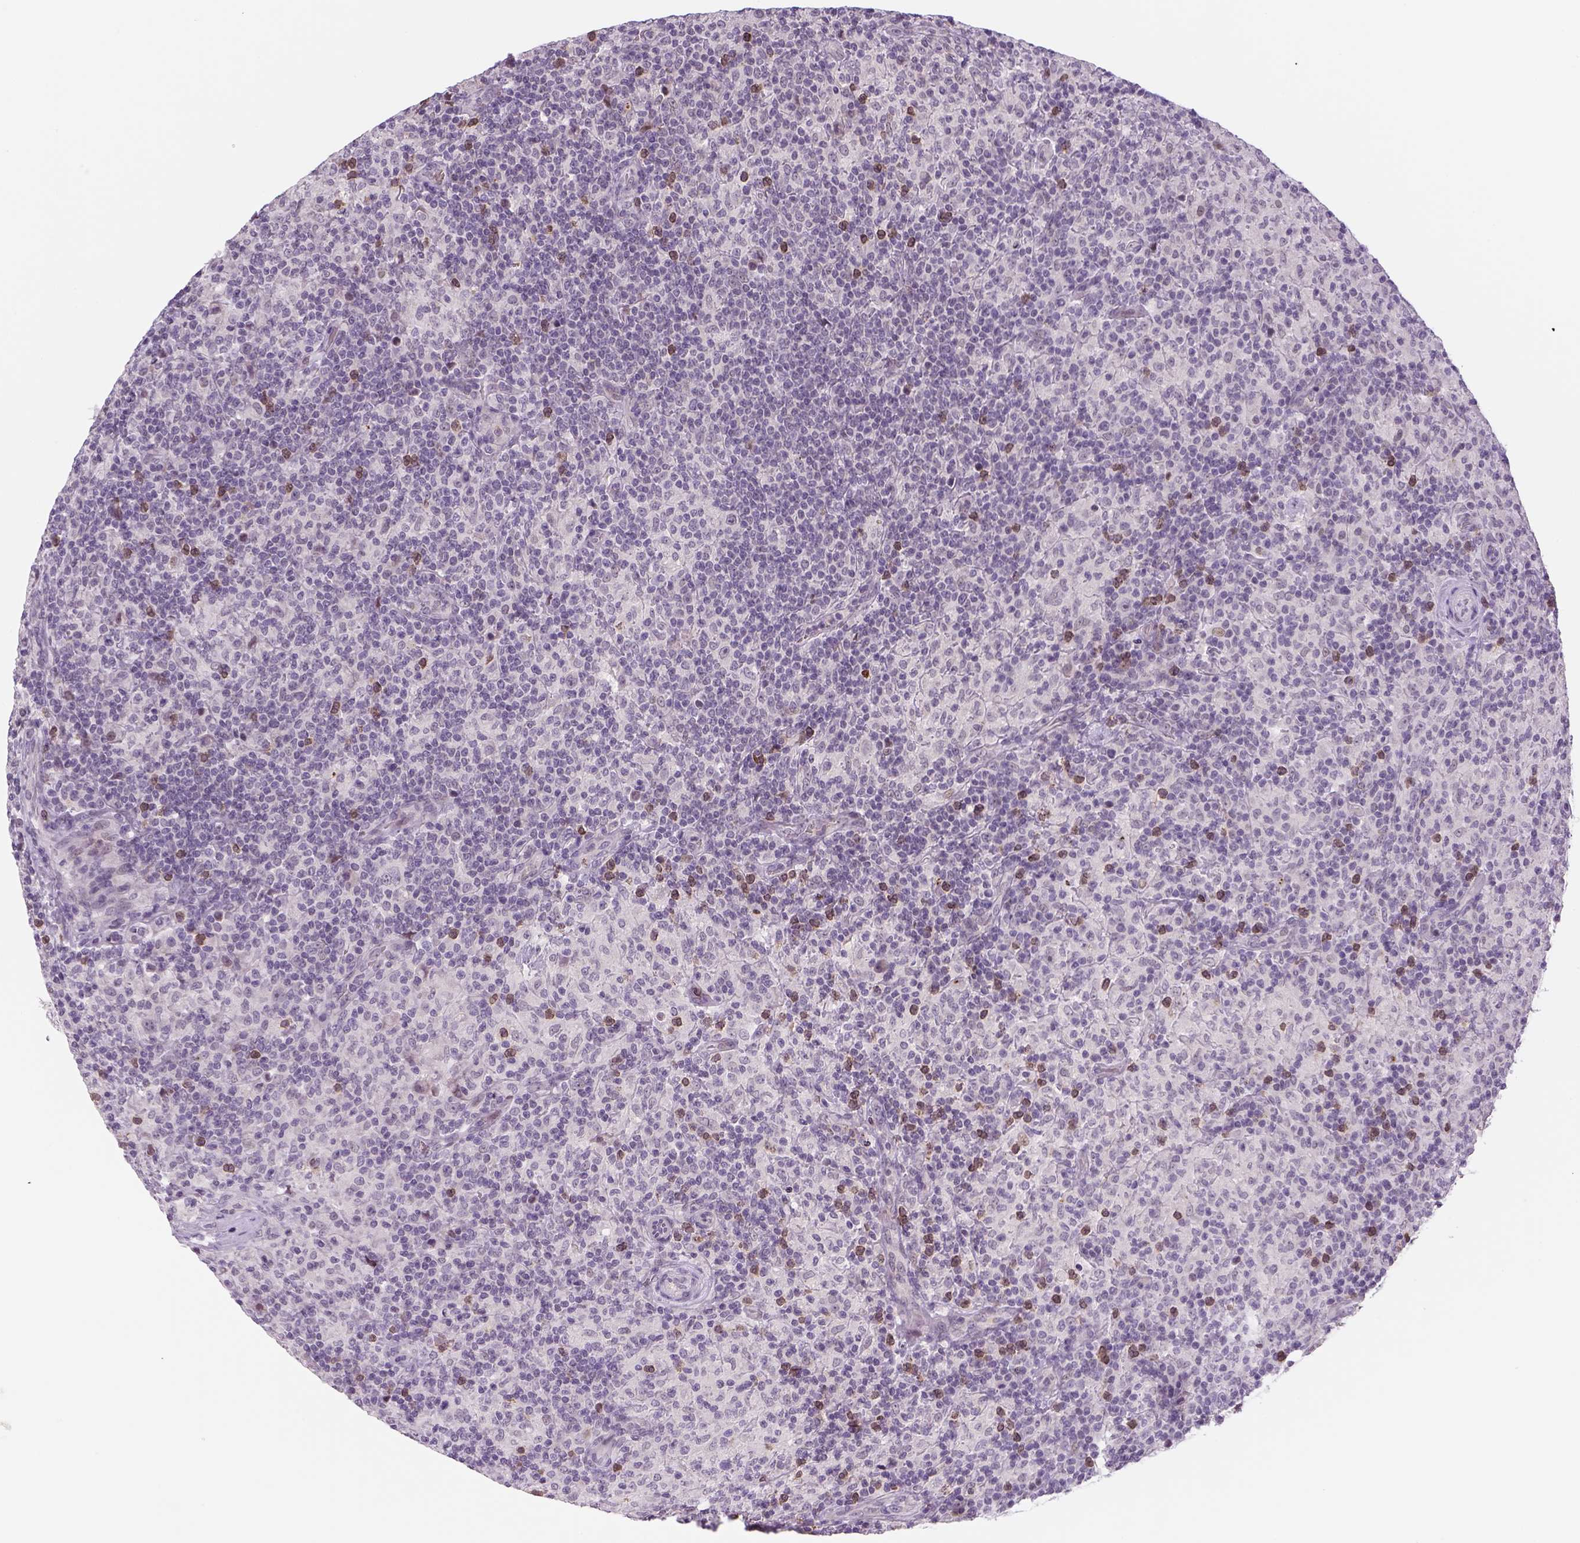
{"staining": {"intensity": "negative", "quantity": "none", "location": "none"}, "tissue": "lymphoma", "cell_type": "Tumor cells", "image_type": "cancer", "snomed": [{"axis": "morphology", "description": "Hodgkin's disease, NOS"}, {"axis": "topography", "description": "Lymph node"}], "caption": "Human lymphoma stained for a protein using immunohistochemistry (IHC) reveals no positivity in tumor cells.", "gene": "MAGEB3", "patient": {"sex": "male", "age": 70}}